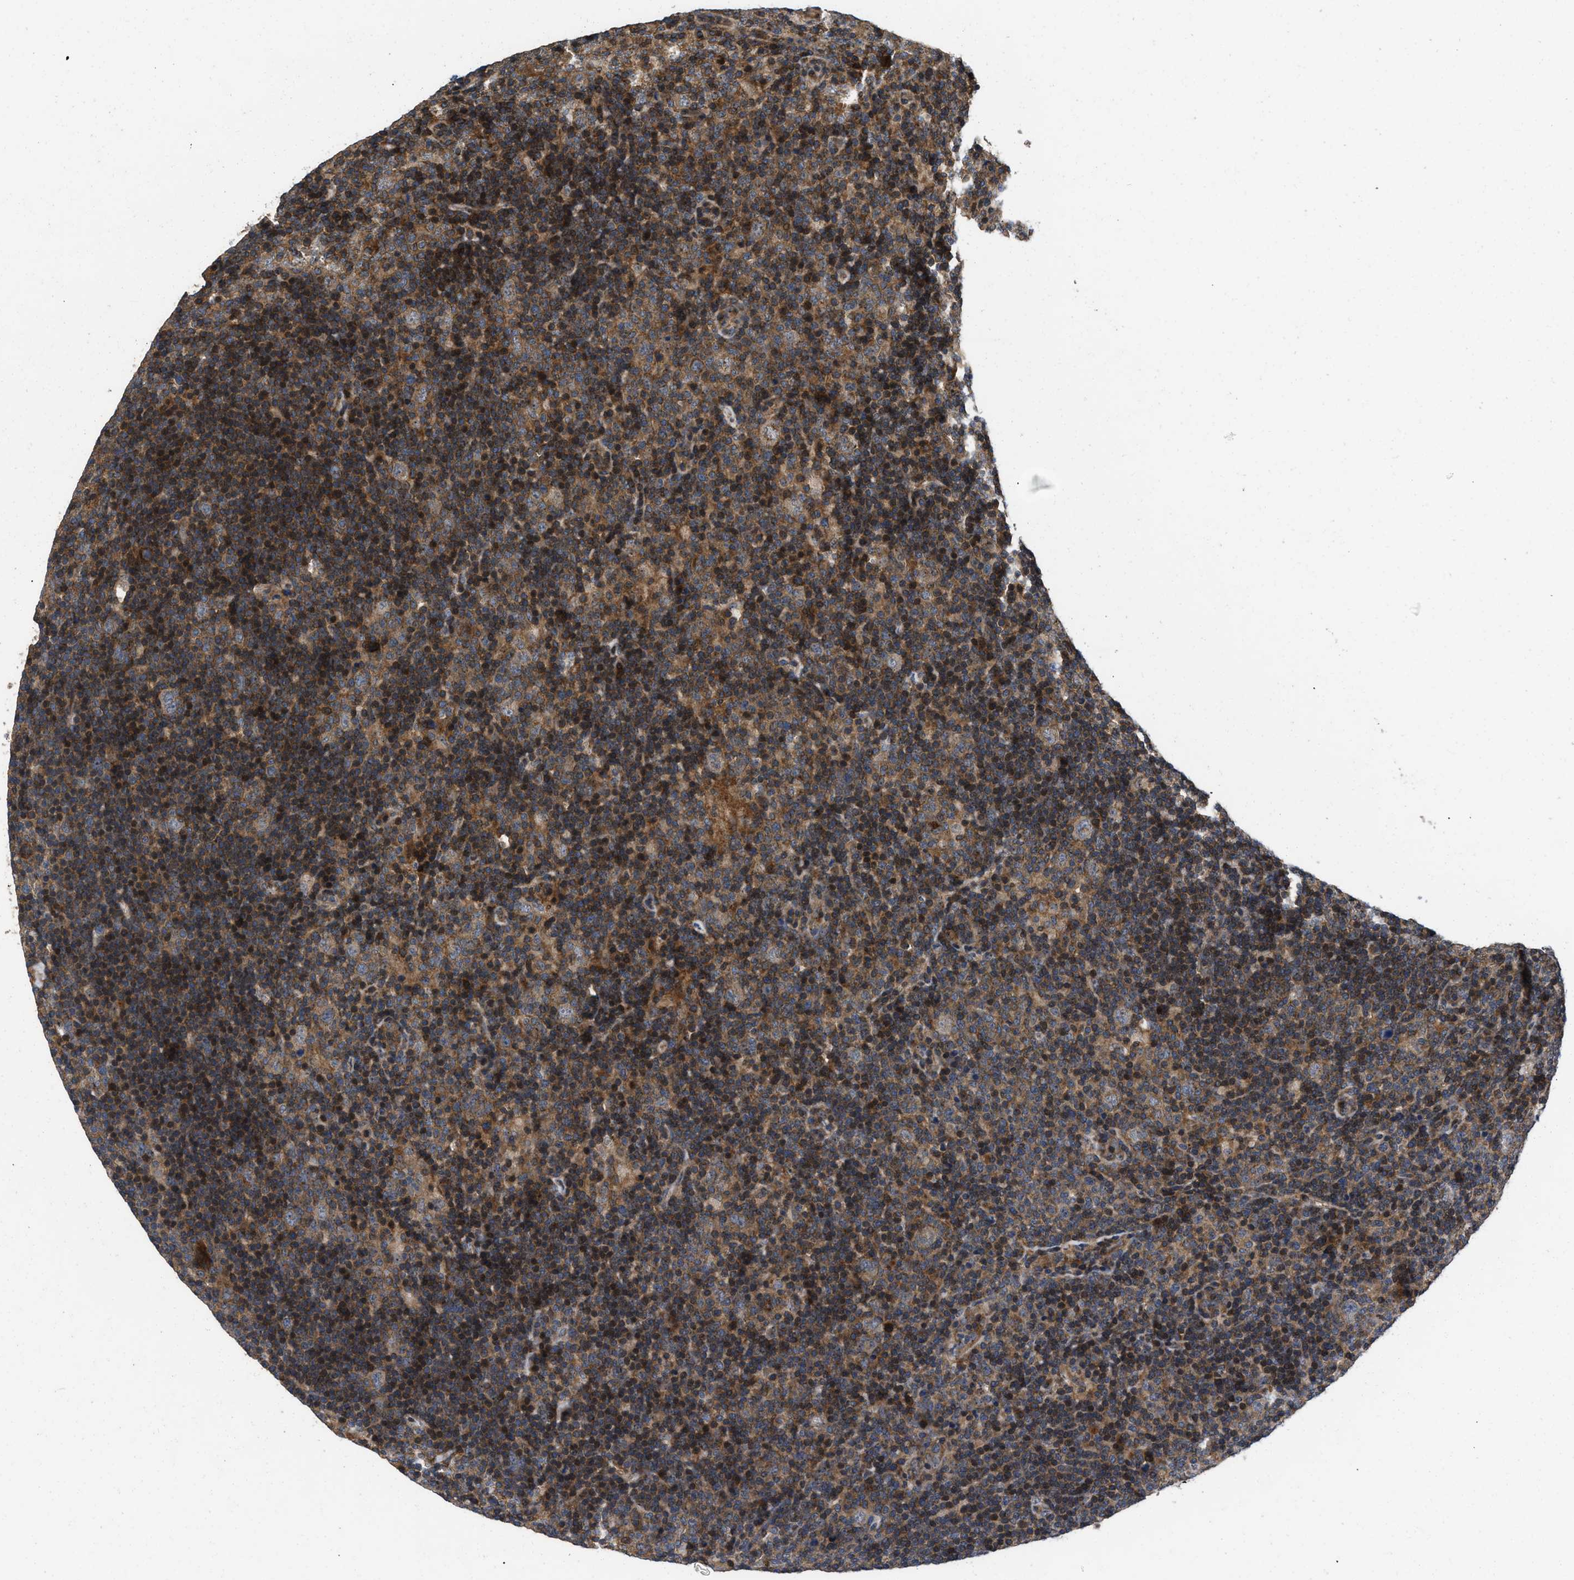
{"staining": {"intensity": "weak", "quantity": "25%-75%", "location": "cytoplasmic/membranous"}, "tissue": "lymphoma", "cell_type": "Tumor cells", "image_type": "cancer", "snomed": [{"axis": "morphology", "description": "Hodgkin's disease, NOS"}, {"axis": "topography", "description": "Lymph node"}], "caption": "There is low levels of weak cytoplasmic/membranous expression in tumor cells of Hodgkin's disease, as demonstrated by immunohistochemical staining (brown color).", "gene": "PRDM14", "patient": {"sex": "female", "age": 57}}